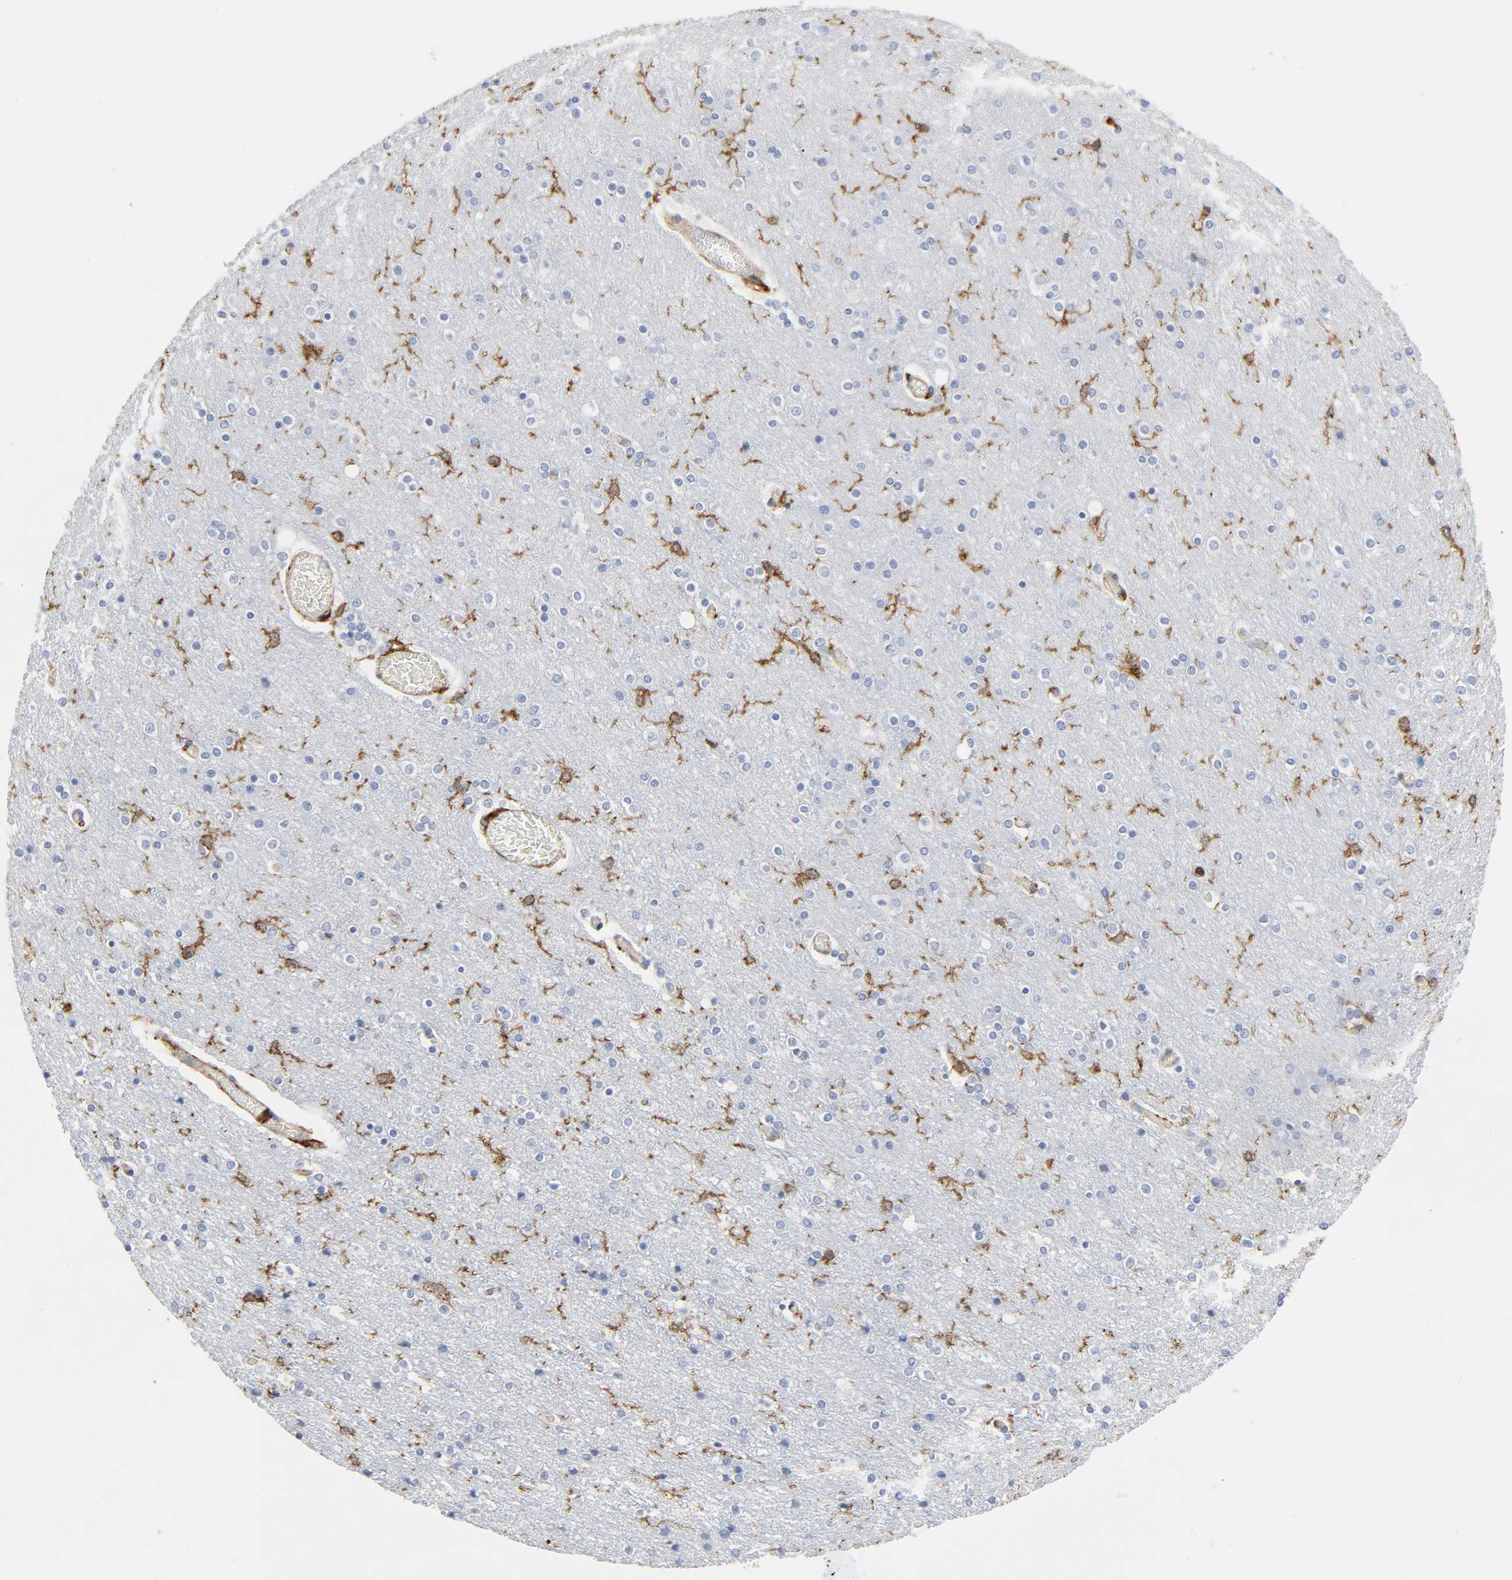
{"staining": {"intensity": "weak", "quantity": "25%-75%", "location": "cytoplasmic/membranous"}, "tissue": "cerebral cortex", "cell_type": "Endothelial cells", "image_type": "normal", "snomed": [{"axis": "morphology", "description": "Normal tissue, NOS"}, {"axis": "topography", "description": "Cerebral cortex"}], "caption": "Immunohistochemical staining of benign human cerebral cortex shows low levels of weak cytoplasmic/membranous staining in approximately 25%-75% of endothelial cells.", "gene": "LYN", "patient": {"sex": "female", "age": 54}}